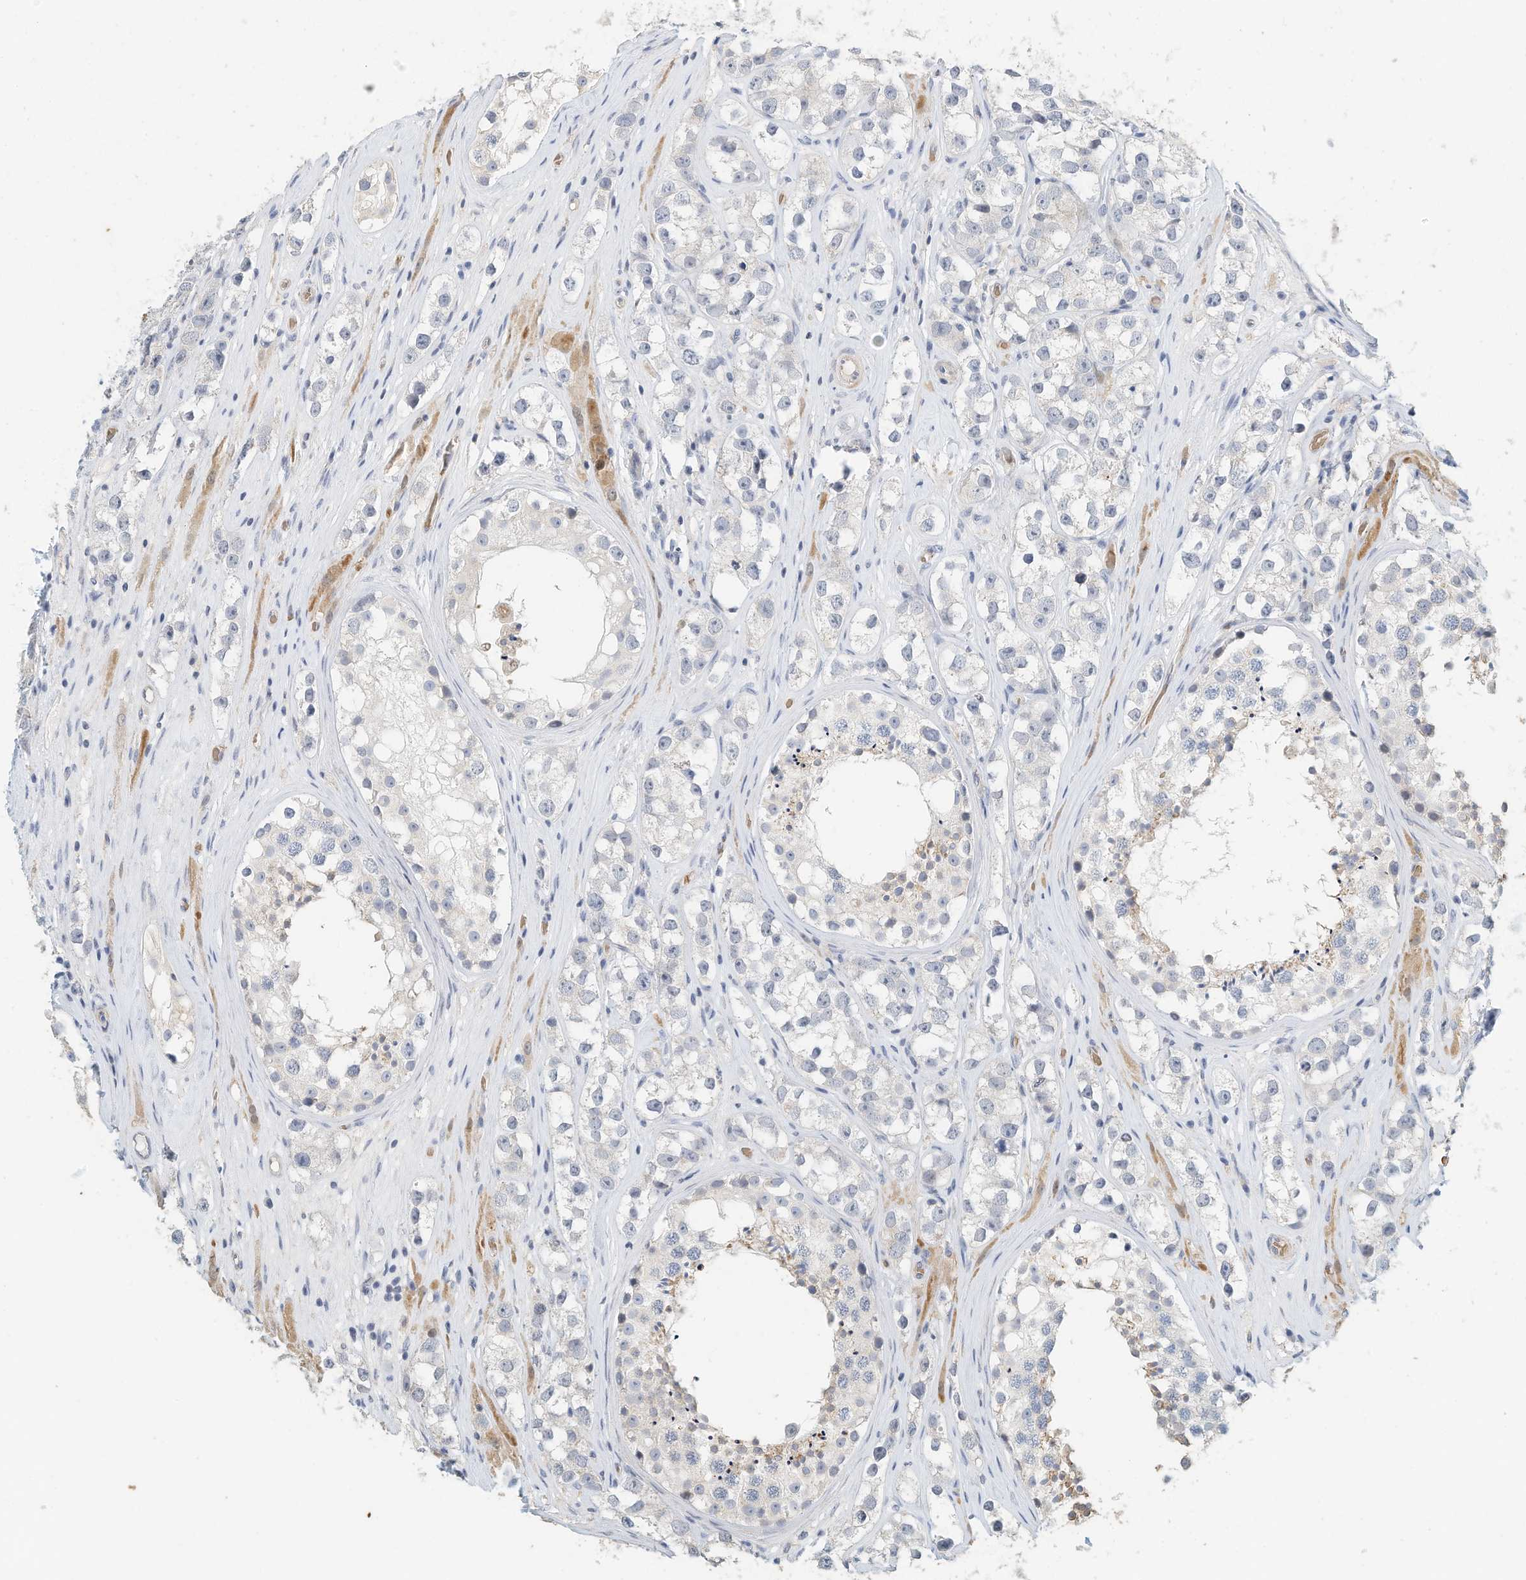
{"staining": {"intensity": "negative", "quantity": "none", "location": "none"}, "tissue": "testis cancer", "cell_type": "Tumor cells", "image_type": "cancer", "snomed": [{"axis": "morphology", "description": "Seminoma, NOS"}, {"axis": "topography", "description": "Testis"}], "caption": "Tumor cells show no significant positivity in seminoma (testis). (Stains: DAB (3,3'-diaminobenzidine) immunohistochemistry with hematoxylin counter stain, Microscopy: brightfield microscopy at high magnification).", "gene": "RCAN3", "patient": {"sex": "male", "age": 28}}